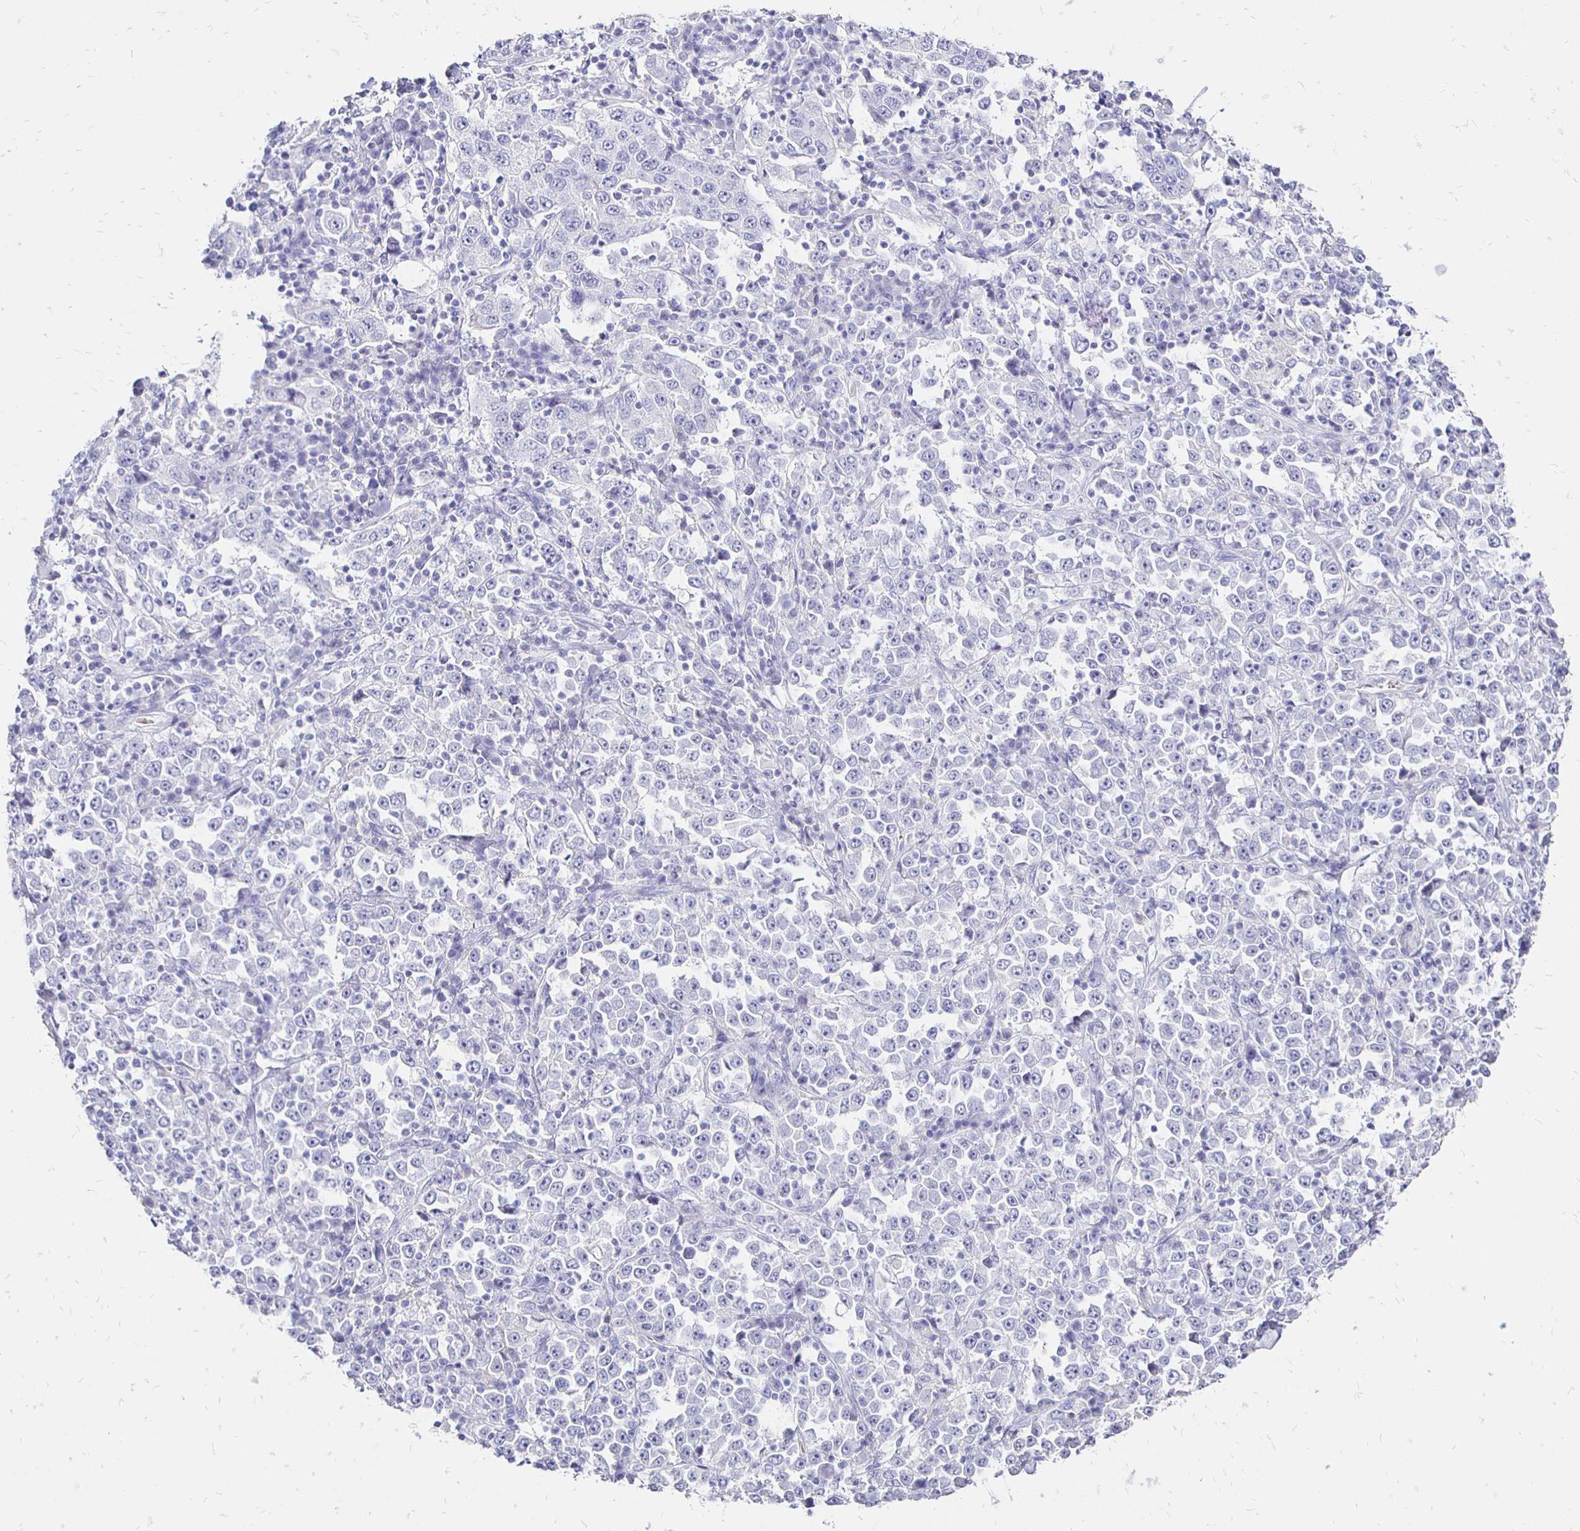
{"staining": {"intensity": "negative", "quantity": "none", "location": "none"}, "tissue": "stomach cancer", "cell_type": "Tumor cells", "image_type": "cancer", "snomed": [{"axis": "morphology", "description": "Normal tissue, NOS"}, {"axis": "morphology", "description": "Adenocarcinoma, NOS"}, {"axis": "topography", "description": "Stomach, upper"}, {"axis": "topography", "description": "Stomach"}], "caption": "Immunohistochemistry (IHC) of stomach cancer (adenocarcinoma) displays no staining in tumor cells.", "gene": "IRGC", "patient": {"sex": "male", "age": 59}}